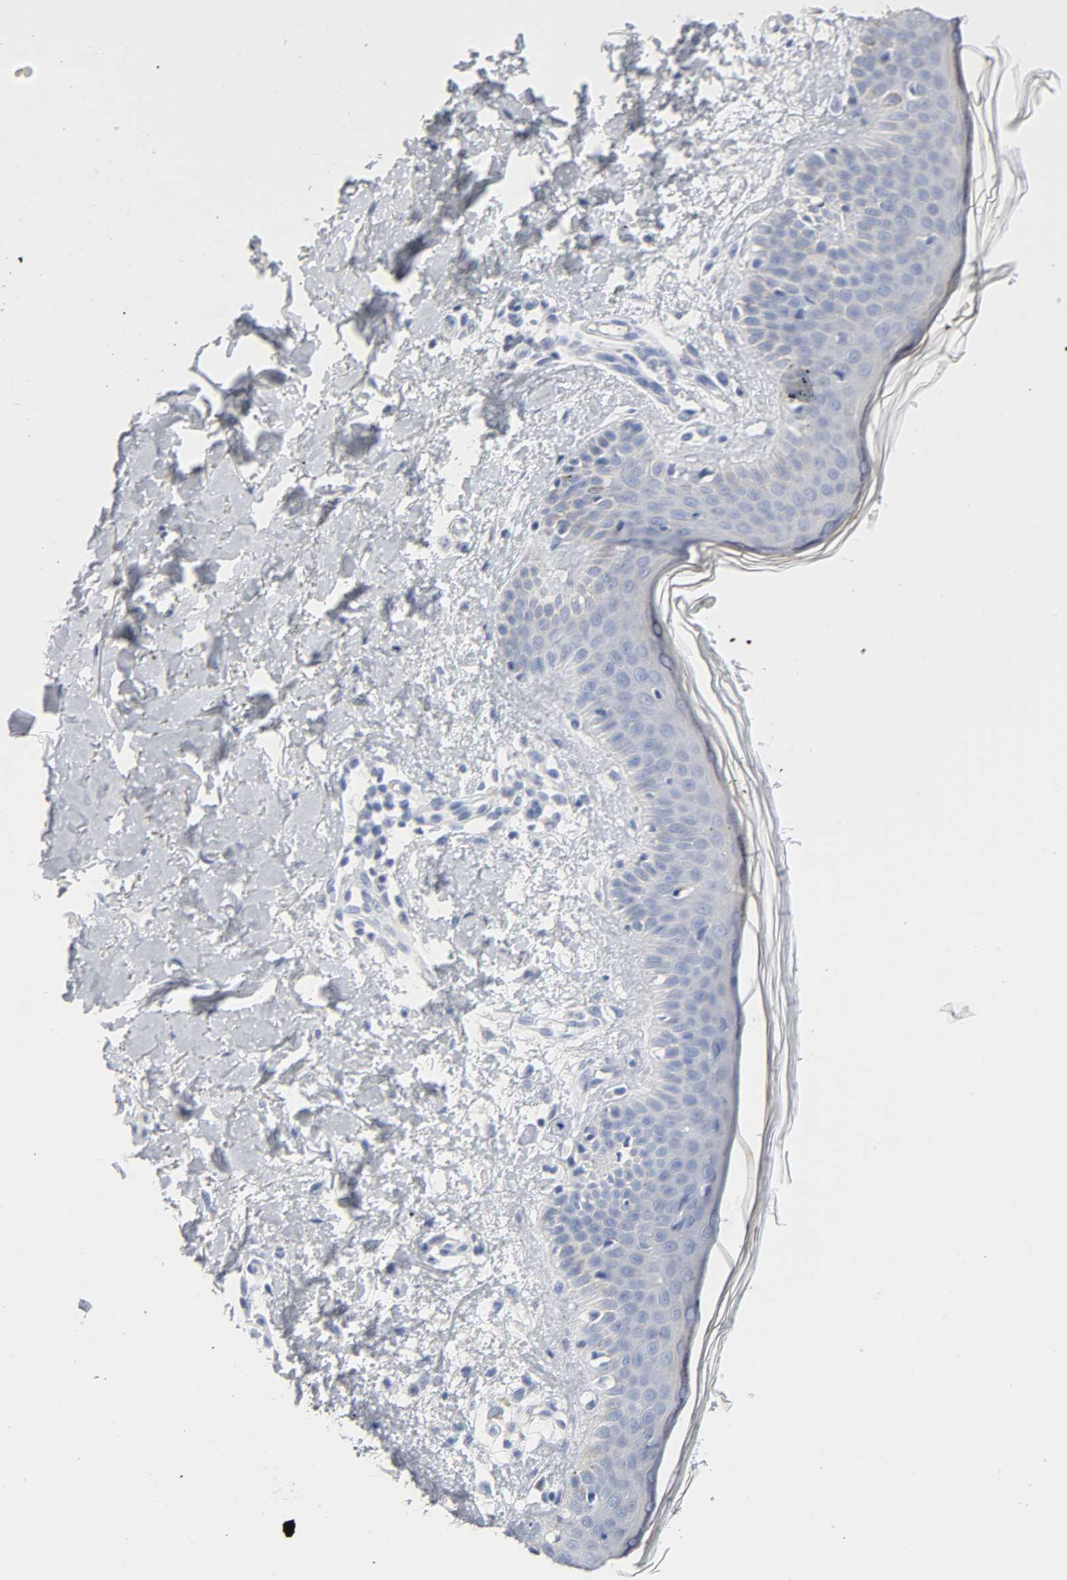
{"staining": {"intensity": "negative", "quantity": "none", "location": "none"}, "tissue": "skin", "cell_type": "Fibroblasts", "image_type": "normal", "snomed": [{"axis": "morphology", "description": "Normal tissue, NOS"}, {"axis": "topography", "description": "Skin"}], "caption": "Fibroblasts are negative for brown protein staining in unremarkable skin.", "gene": "ACP3", "patient": {"sex": "female", "age": 56}}